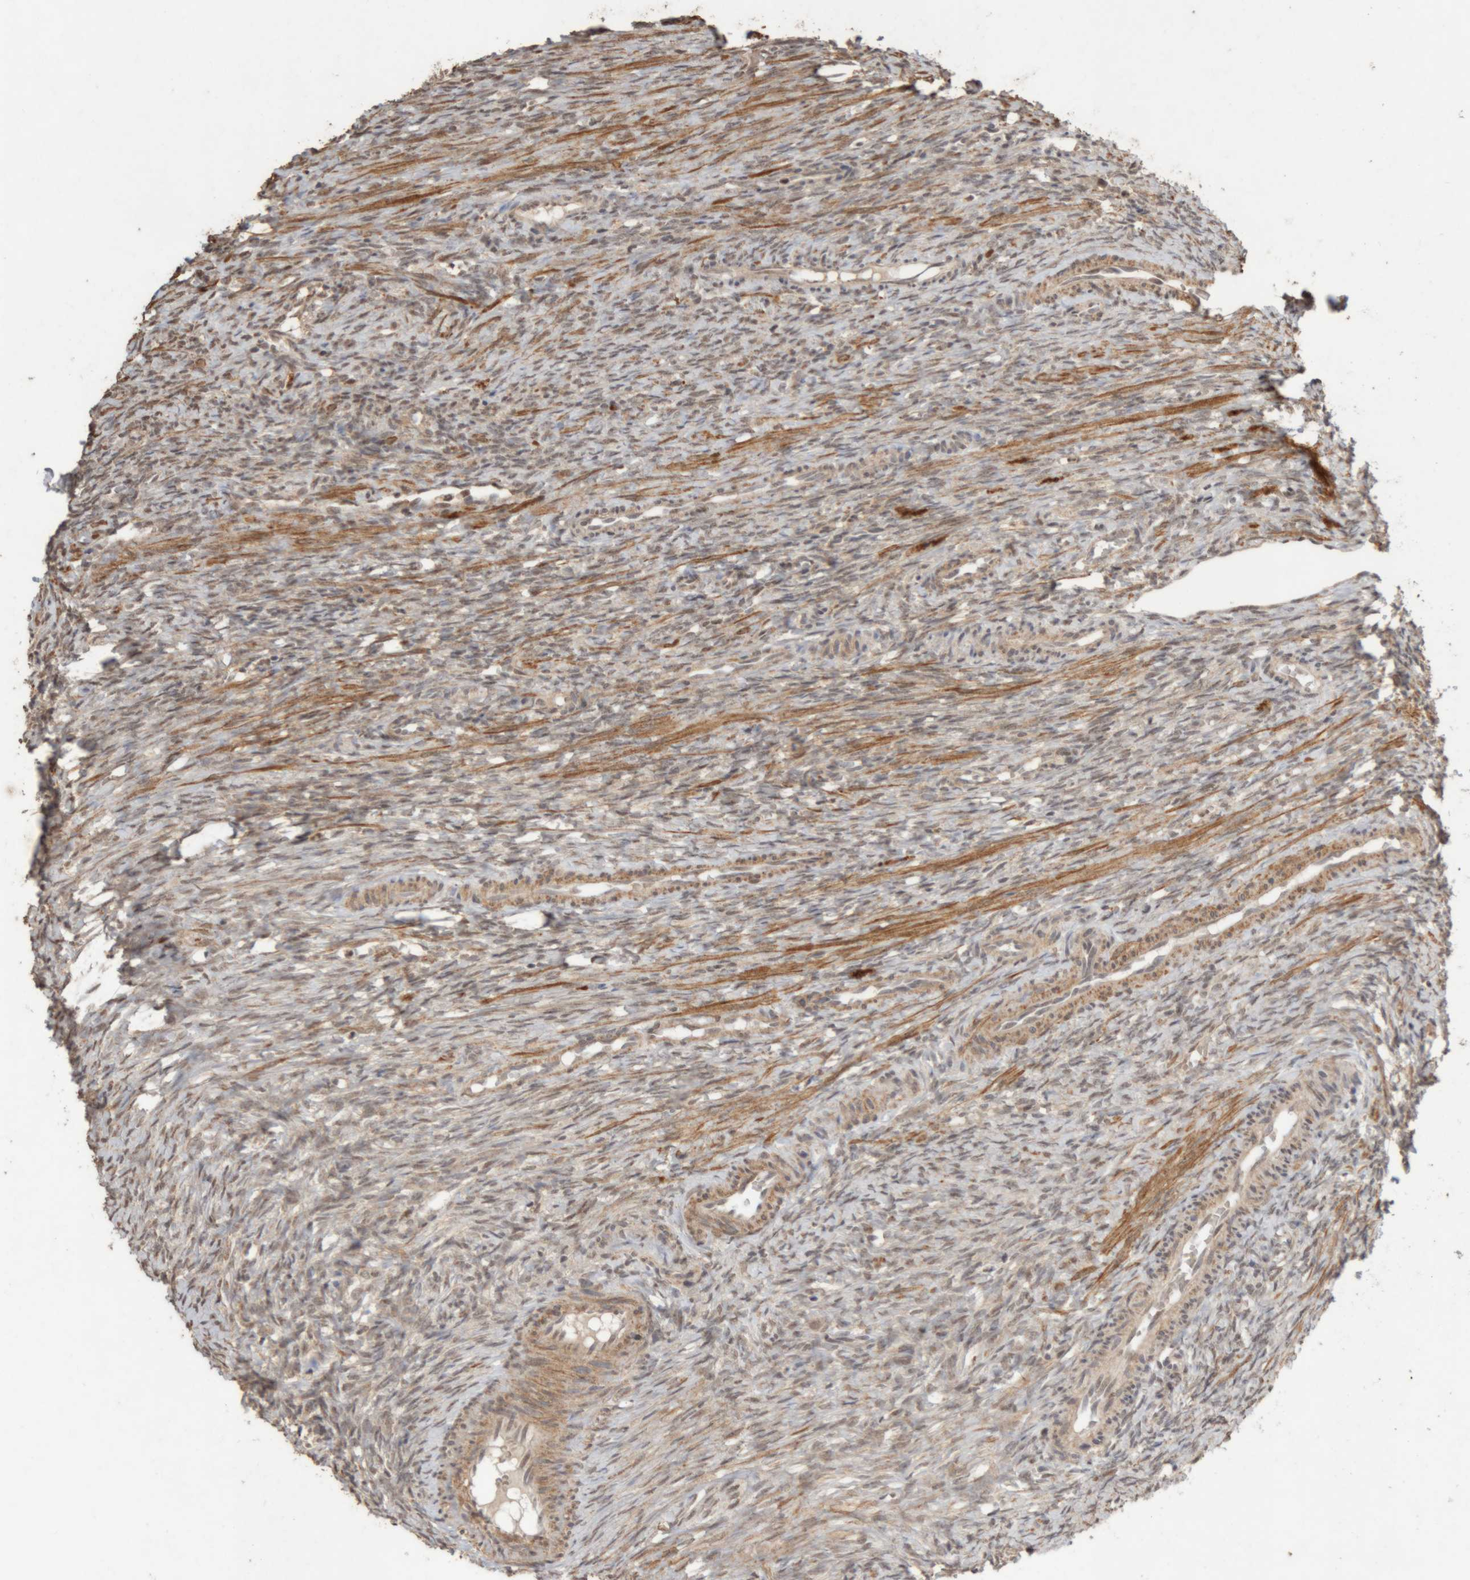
{"staining": {"intensity": "moderate", "quantity": ">75%", "location": "cytoplasmic/membranous"}, "tissue": "ovary", "cell_type": "Follicle cells", "image_type": "normal", "snomed": [{"axis": "morphology", "description": "Normal tissue, NOS"}, {"axis": "topography", "description": "Ovary"}], "caption": "IHC staining of normal ovary, which demonstrates medium levels of moderate cytoplasmic/membranous positivity in approximately >75% of follicle cells indicating moderate cytoplasmic/membranous protein expression. The staining was performed using DAB (brown) for protein detection and nuclei were counterstained in hematoxylin (blue).", "gene": "KEAP1", "patient": {"sex": "female", "age": 41}}